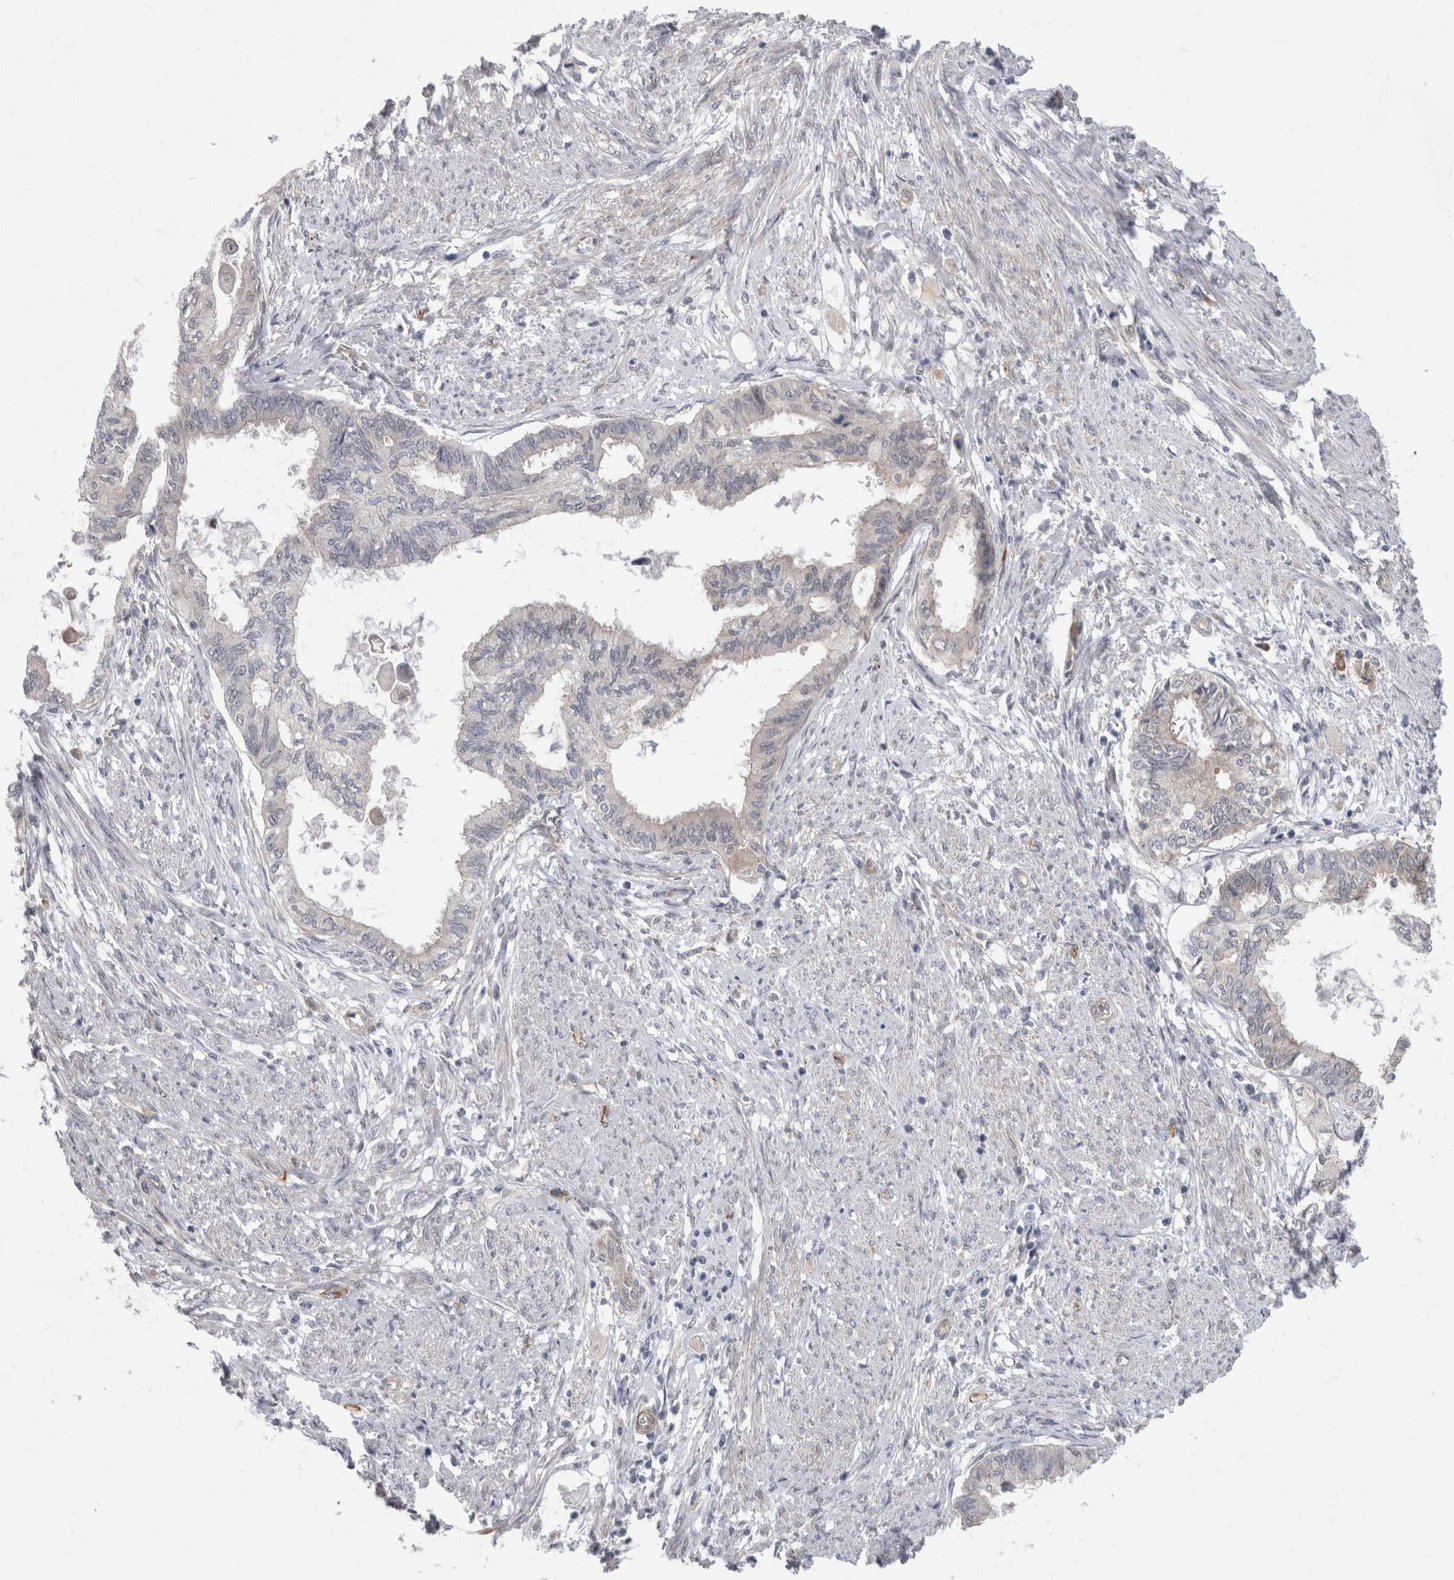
{"staining": {"intensity": "weak", "quantity": "<25%", "location": "cytoplasmic/membranous"}, "tissue": "cervical cancer", "cell_type": "Tumor cells", "image_type": "cancer", "snomed": [{"axis": "morphology", "description": "Normal tissue, NOS"}, {"axis": "morphology", "description": "Adenocarcinoma, NOS"}, {"axis": "topography", "description": "Cervix"}, {"axis": "topography", "description": "Endometrium"}], "caption": "This is an immunohistochemistry photomicrograph of cervical cancer (adenocarcinoma). There is no positivity in tumor cells.", "gene": "FAM83H", "patient": {"sex": "female", "age": 86}}